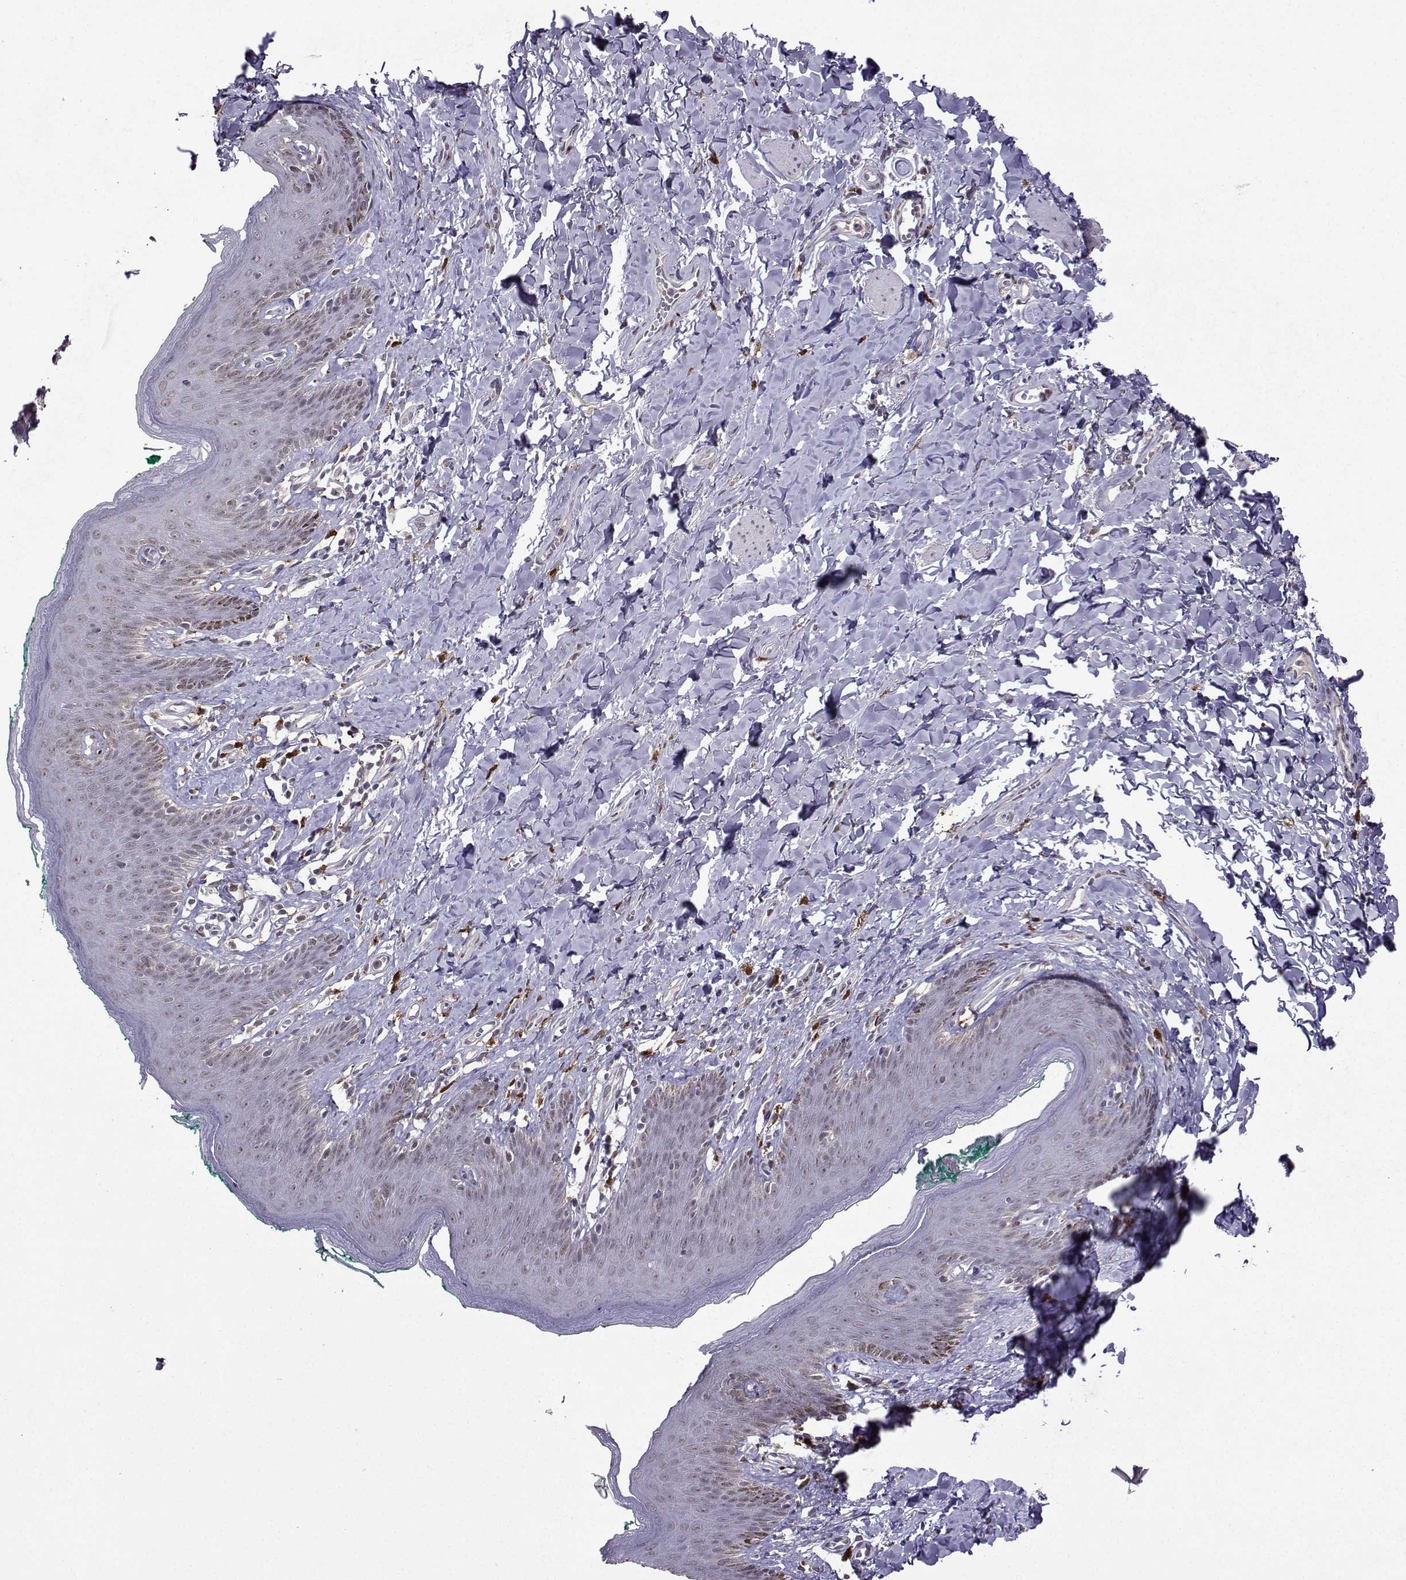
{"staining": {"intensity": "negative", "quantity": "none", "location": "none"}, "tissue": "skin", "cell_type": "Epidermal cells", "image_type": "normal", "snomed": [{"axis": "morphology", "description": "Normal tissue, NOS"}, {"axis": "topography", "description": "Vulva"}], "caption": "High power microscopy histopathology image of an immunohistochemistry photomicrograph of benign skin, revealing no significant positivity in epidermal cells. The staining is performed using DAB (3,3'-diaminobenzidine) brown chromogen with nuclei counter-stained in using hematoxylin.", "gene": "CCL28", "patient": {"sex": "female", "age": 66}}